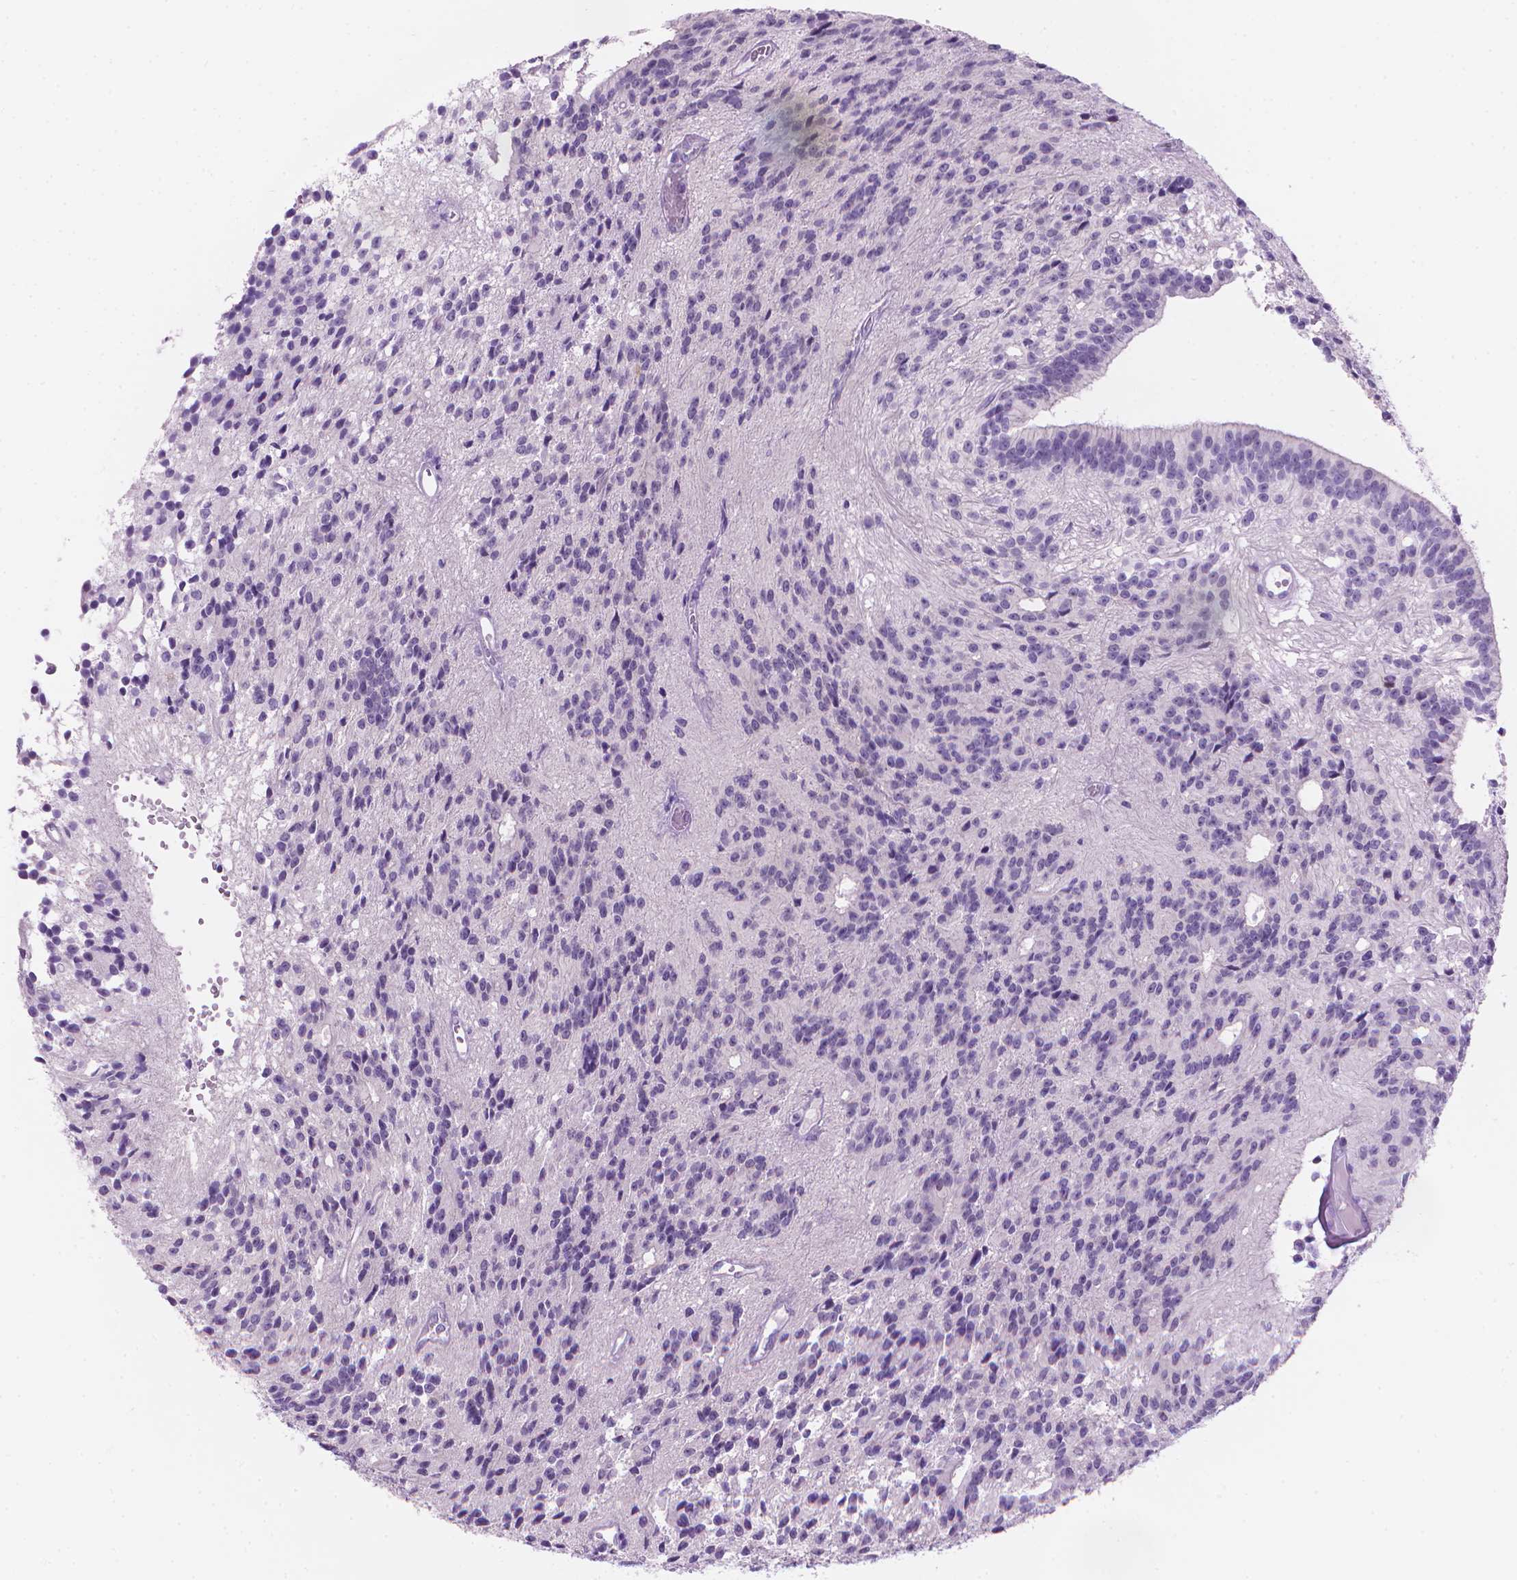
{"staining": {"intensity": "negative", "quantity": "none", "location": "none"}, "tissue": "glioma", "cell_type": "Tumor cells", "image_type": "cancer", "snomed": [{"axis": "morphology", "description": "Glioma, malignant, Low grade"}, {"axis": "topography", "description": "Brain"}], "caption": "Immunohistochemistry histopathology image of glioma stained for a protein (brown), which reveals no positivity in tumor cells. Brightfield microscopy of immunohistochemistry (IHC) stained with DAB (3,3'-diaminobenzidine) (brown) and hematoxylin (blue), captured at high magnification.", "gene": "TTC29", "patient": {"sex": "male", "age": 31}}